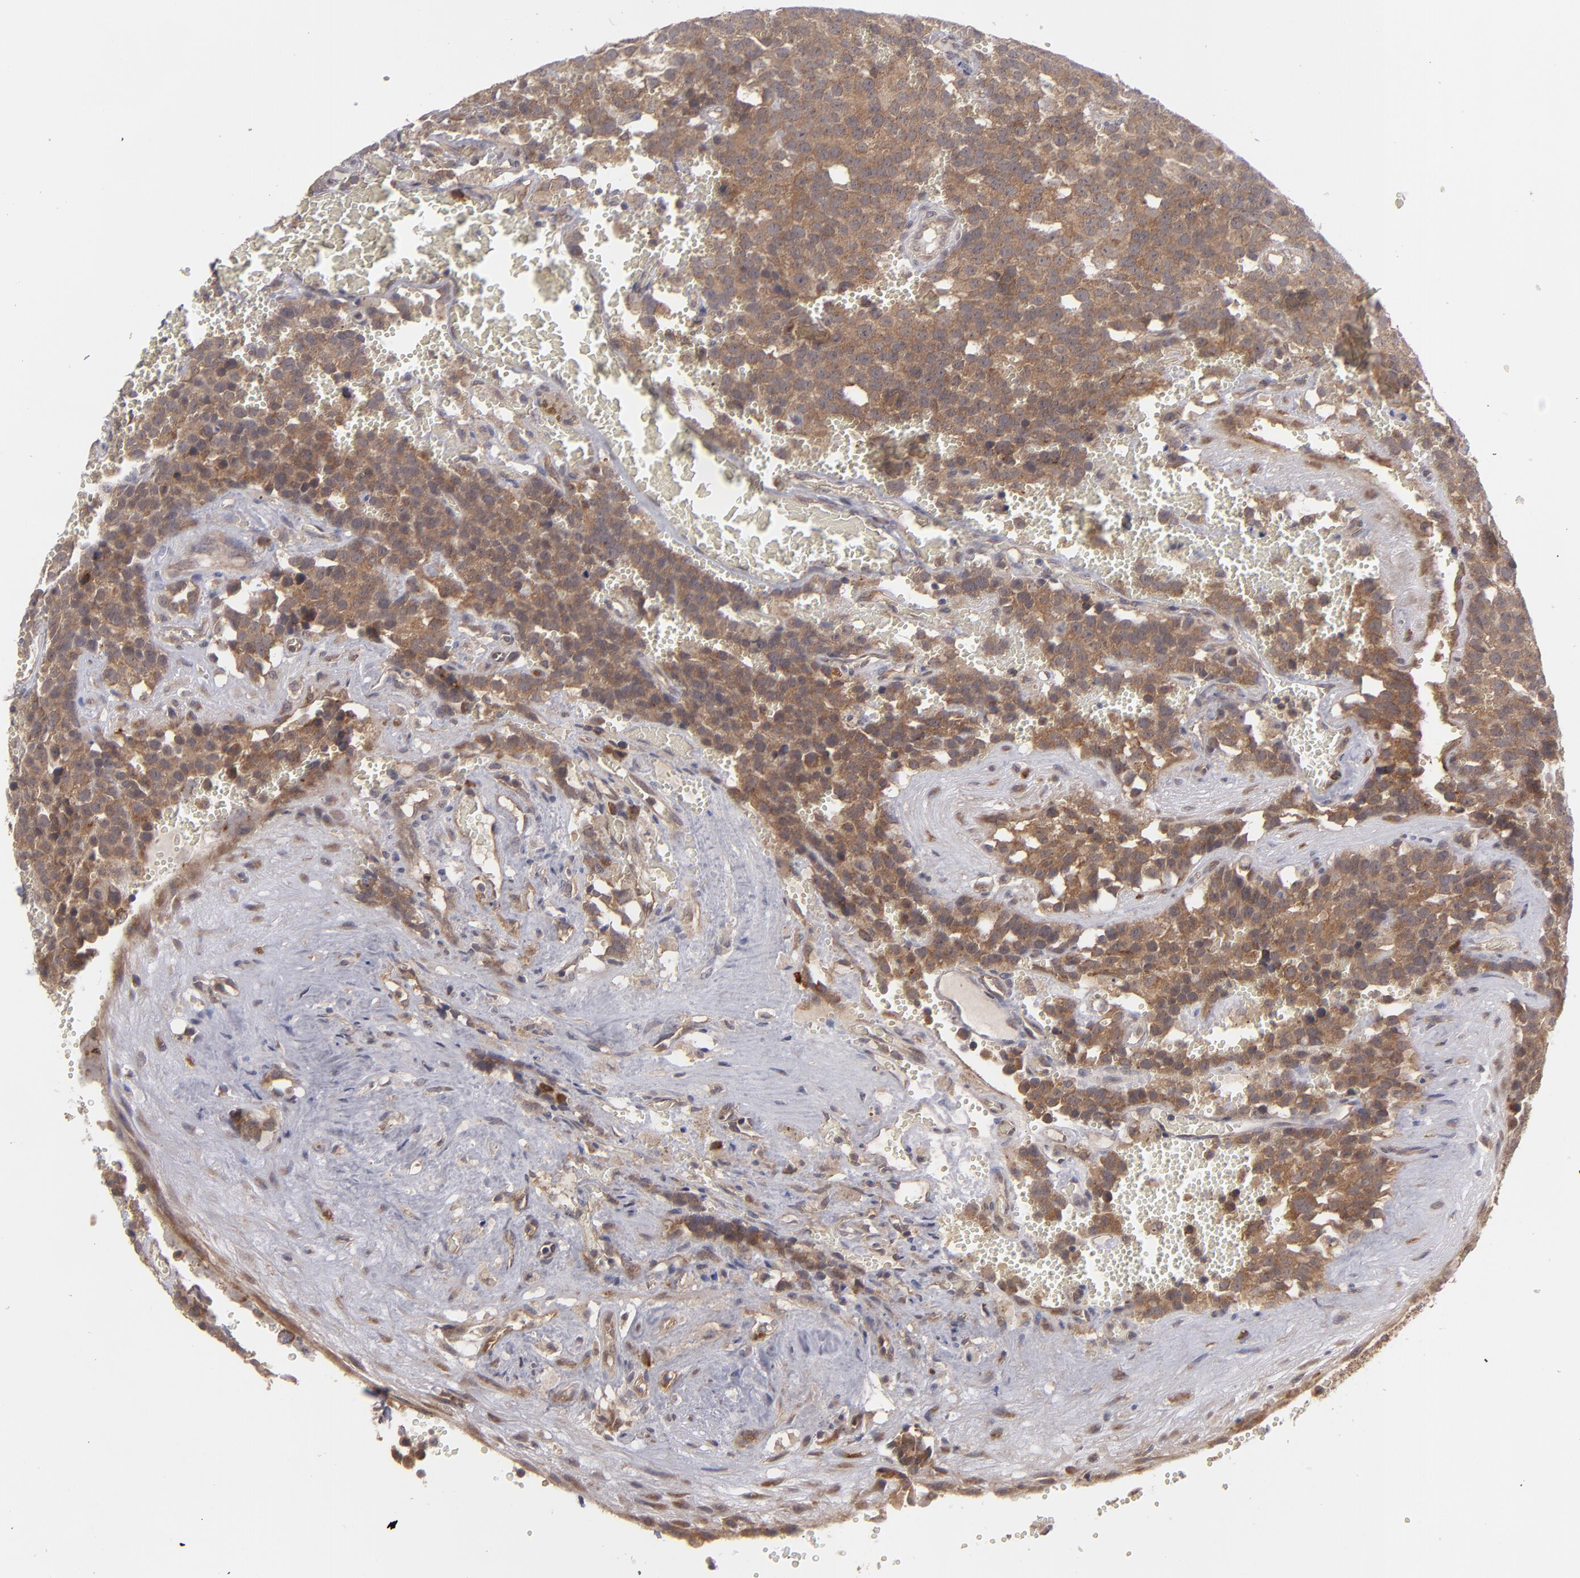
{"staining": {"intensity": "moderate", "quantity": ">75%", "location": "cytoplasmic/membranous"}, "tissue": "testis cancer", "cell_type": "Tumor cells", "image_type": "cancer", "snomed": [{"axis": "morphology", "description": "Seminoma, NOS"}, {"axis": "topography", "description": "Testis"}], "caption": "Moderate cytoplasmic/membranous protein staining is seen in about >75% of tumor cells in testis cancer (seminoma). (DAB (3,3'-diaminobenzidine) = brown stain, brightfield microscopy at high magnification).", "gene": "BMP6", "patient": {"sex": "male", "age": 71}}